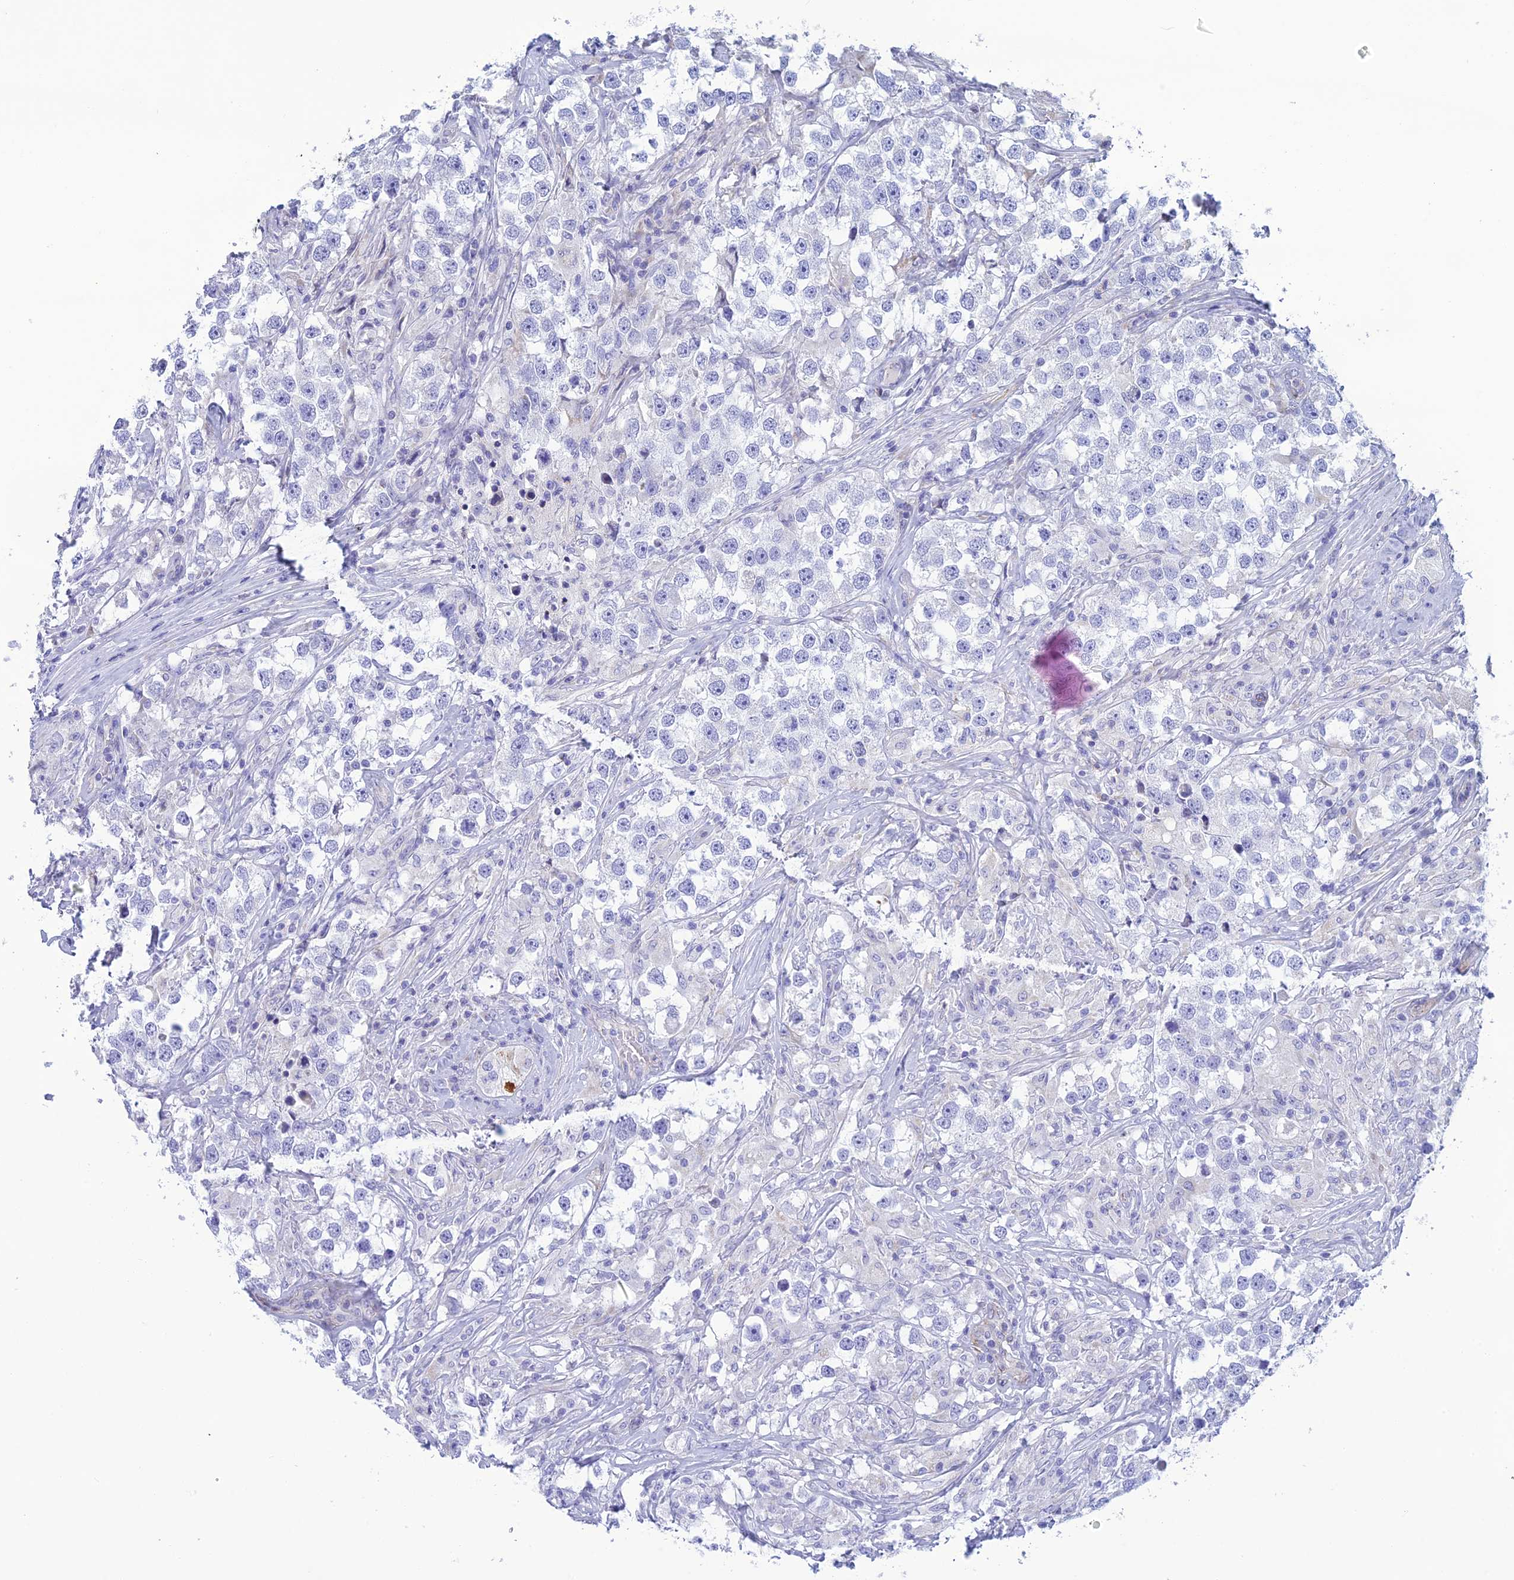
{"staining": {"intensity": "negative", "quantity": "none", "location": "none"}, "tissue": "testis cancer", "cell_type": "Tumor cells", "image_type": "cancer", "snomed": [{"axis": "morphology", "description": "Seminoma, NOS"}, {"axis": "topography", "description": "Testis"}], "caption": "The photomicrograph demonstrates no significant staining in tumor cells of testis seminoma. (DAB immunohistochemistry (IHC), high magnification).", "gene": "POMGNT1", "patient": {"sex": "male", "age": 46}}